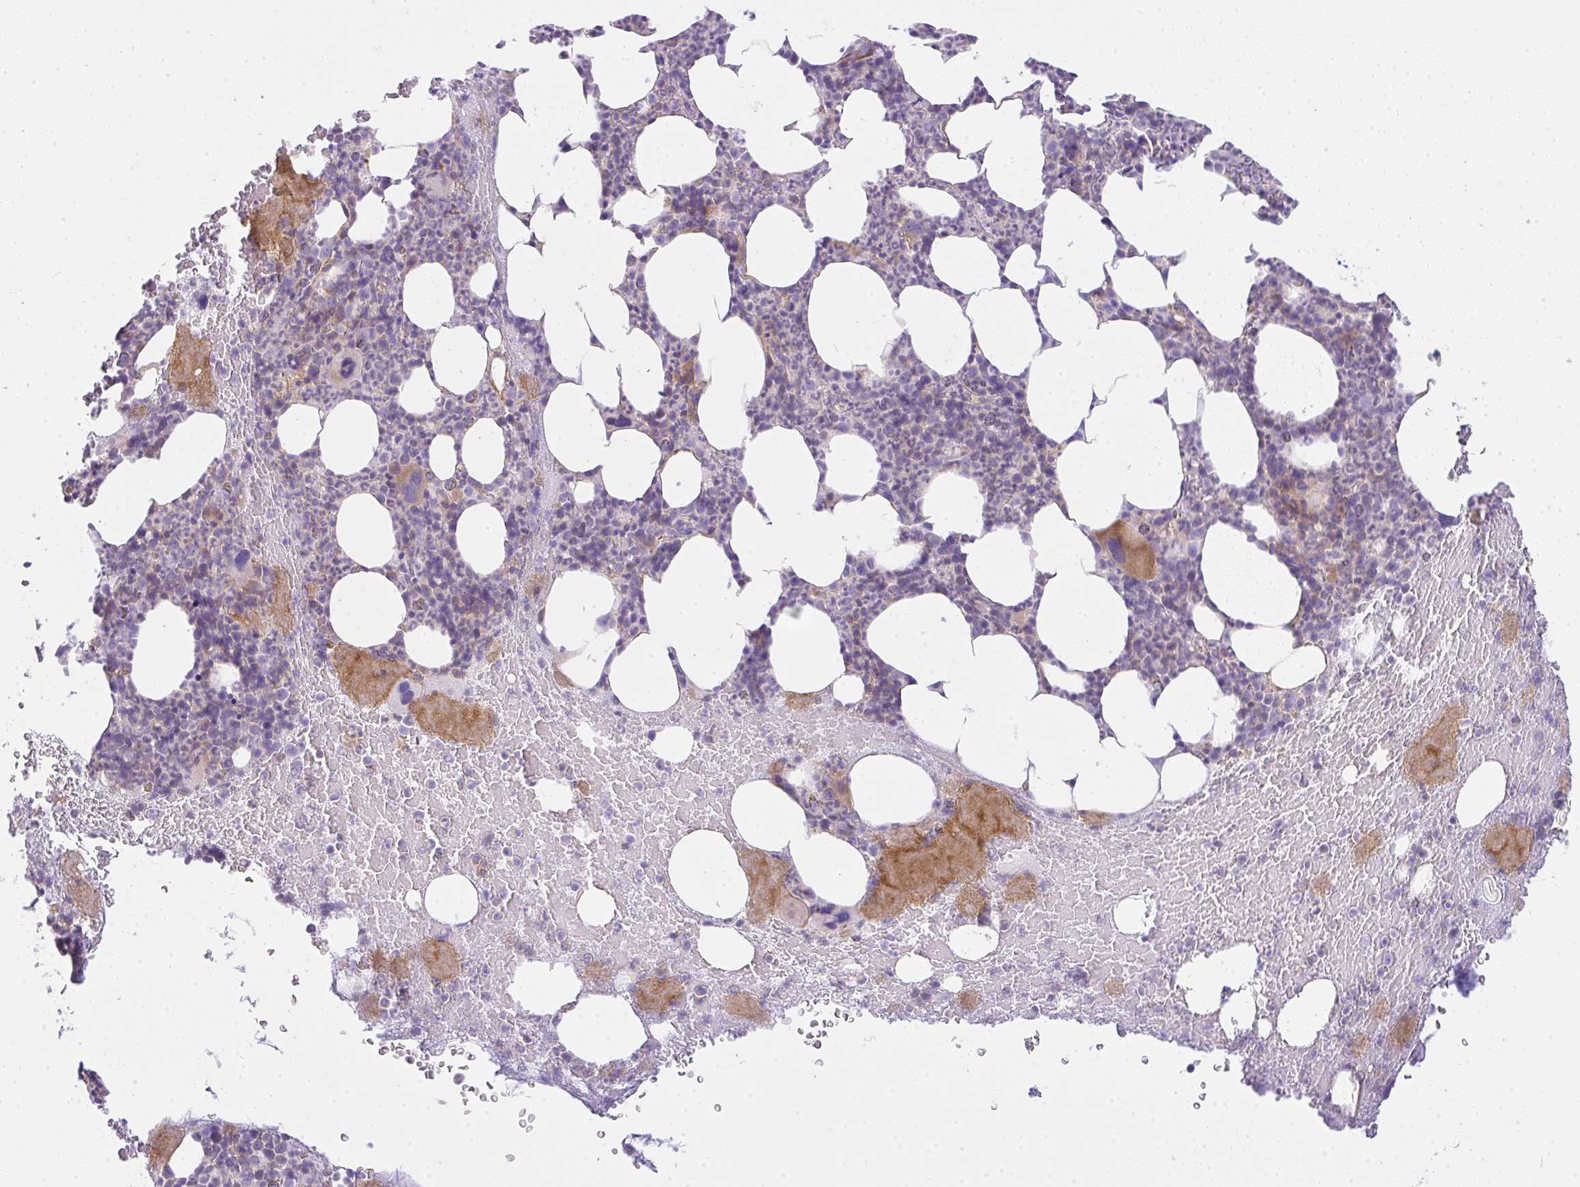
{"staining": {"intensity": "moderate", "quantity": "<25%", "location": "cytoplasmic/membranous"}, "tissue": "bone marrow", "cell_type": "Hematopoietic cells", "image_type": "normal", "snomed": [{"axis": "morphology", "description": "Normal tissue, NOS"}, {"axis": "topography", "description": "Bone marrow"}], "caption": "Brown immunohistochemical staining in benign bone marrow displays moderate cytoplasmic/membranous positivity in approximately <25% of hematopoietic cells. (DAB (3,3'-diaminobenzidine) = brown stain, brightfield microscopy at high magnification).", "gene": "CDRT15", "patient": {"sex": "female", "age": 59}}